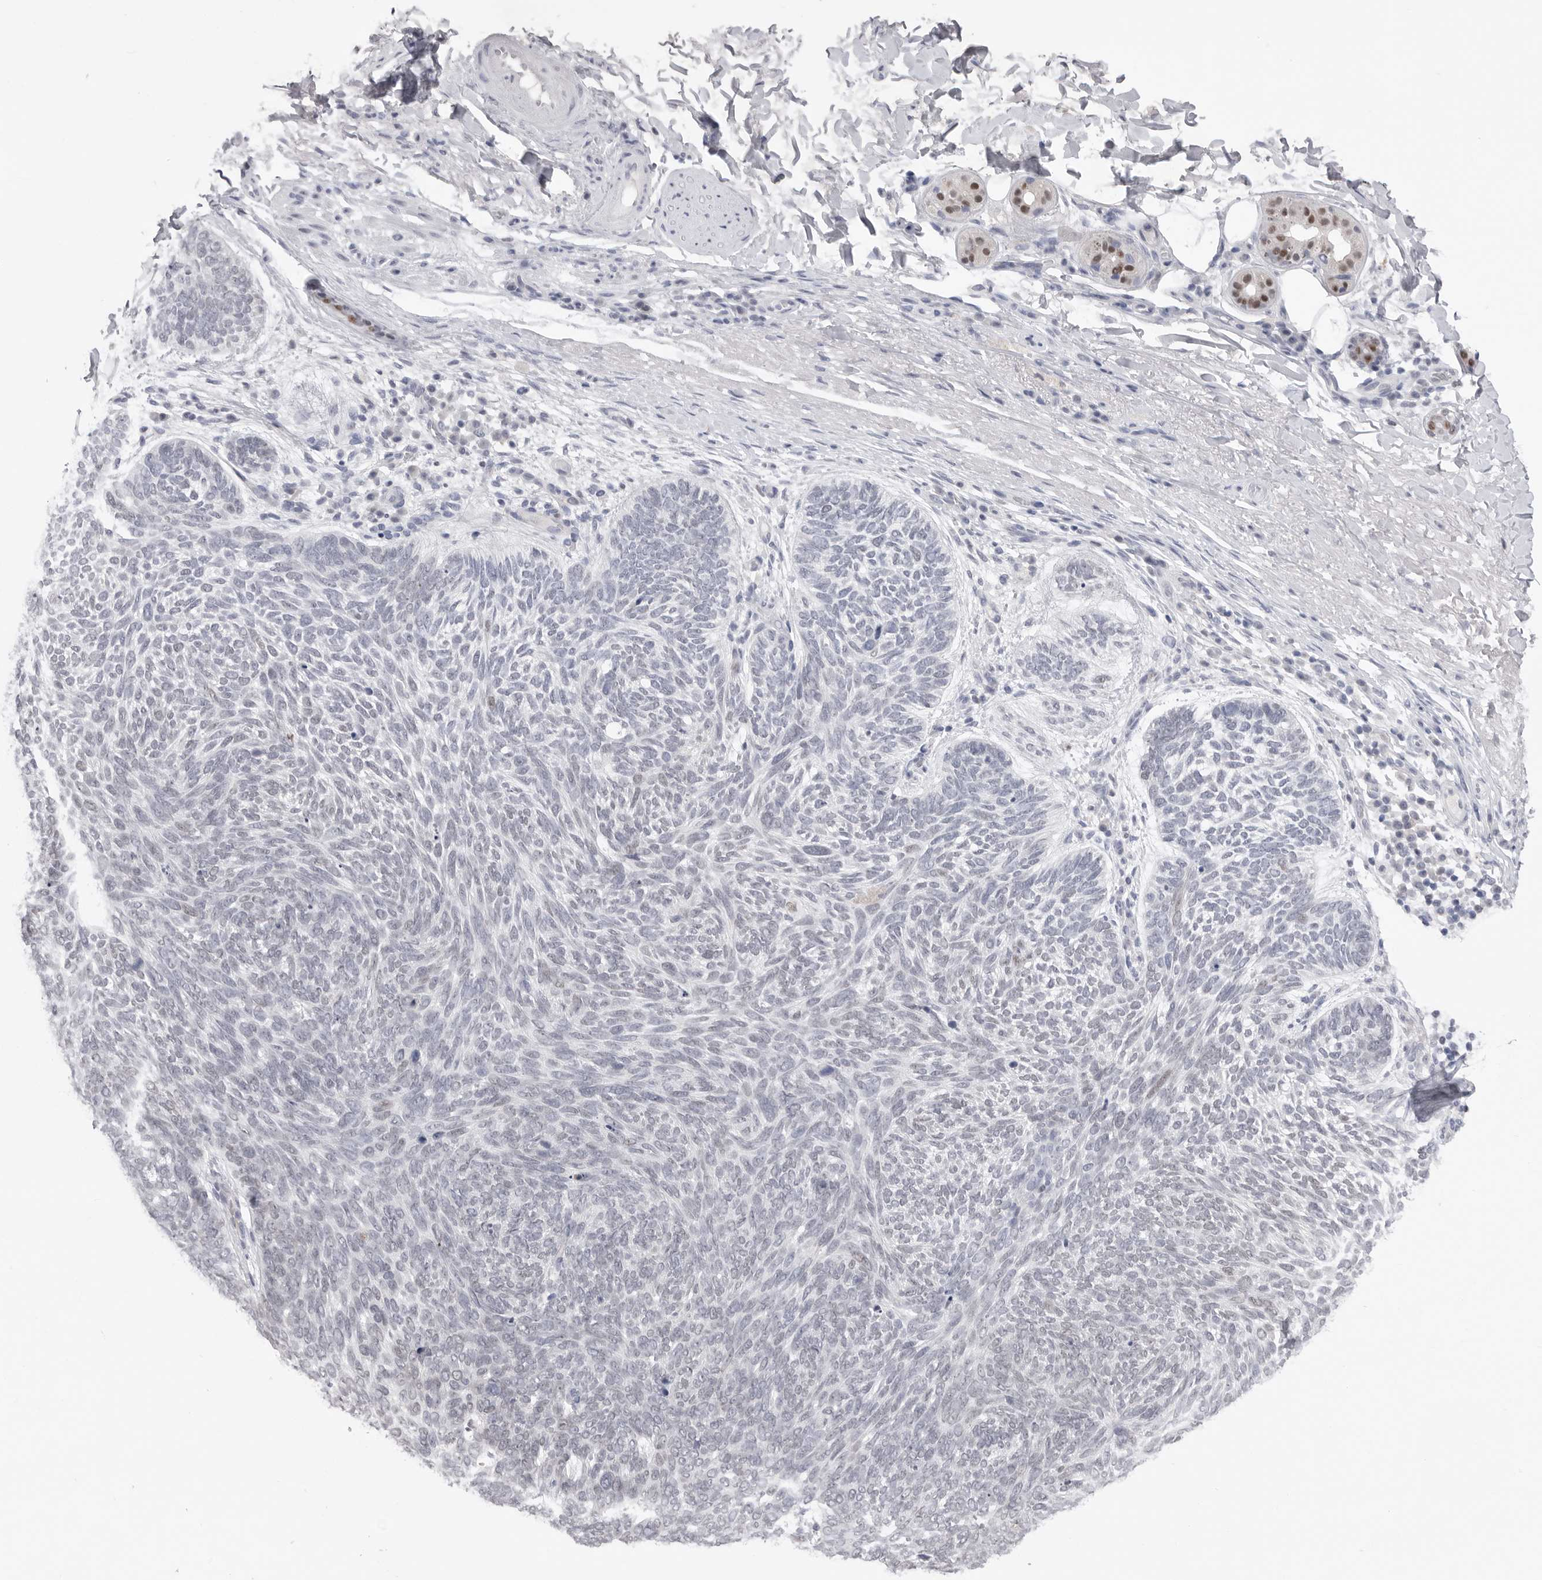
{"staining": {"intensity": "negative", "quantity": "none", "location": "none"}, "tissue": "skin cancer", "cell_type": "Tumor cells", "image_type": "cancer", "snomed": [{"axis": "morphology", "description": "Basal cell carcinoma"}, {"axis": "topography", "description": "Skin"}], "caption": "There is no significant expression in tumor cells of basal cell carcinoma (skin).", "gene": "ZBTB7B", "patient": {"sex": "female", "age": 85}}